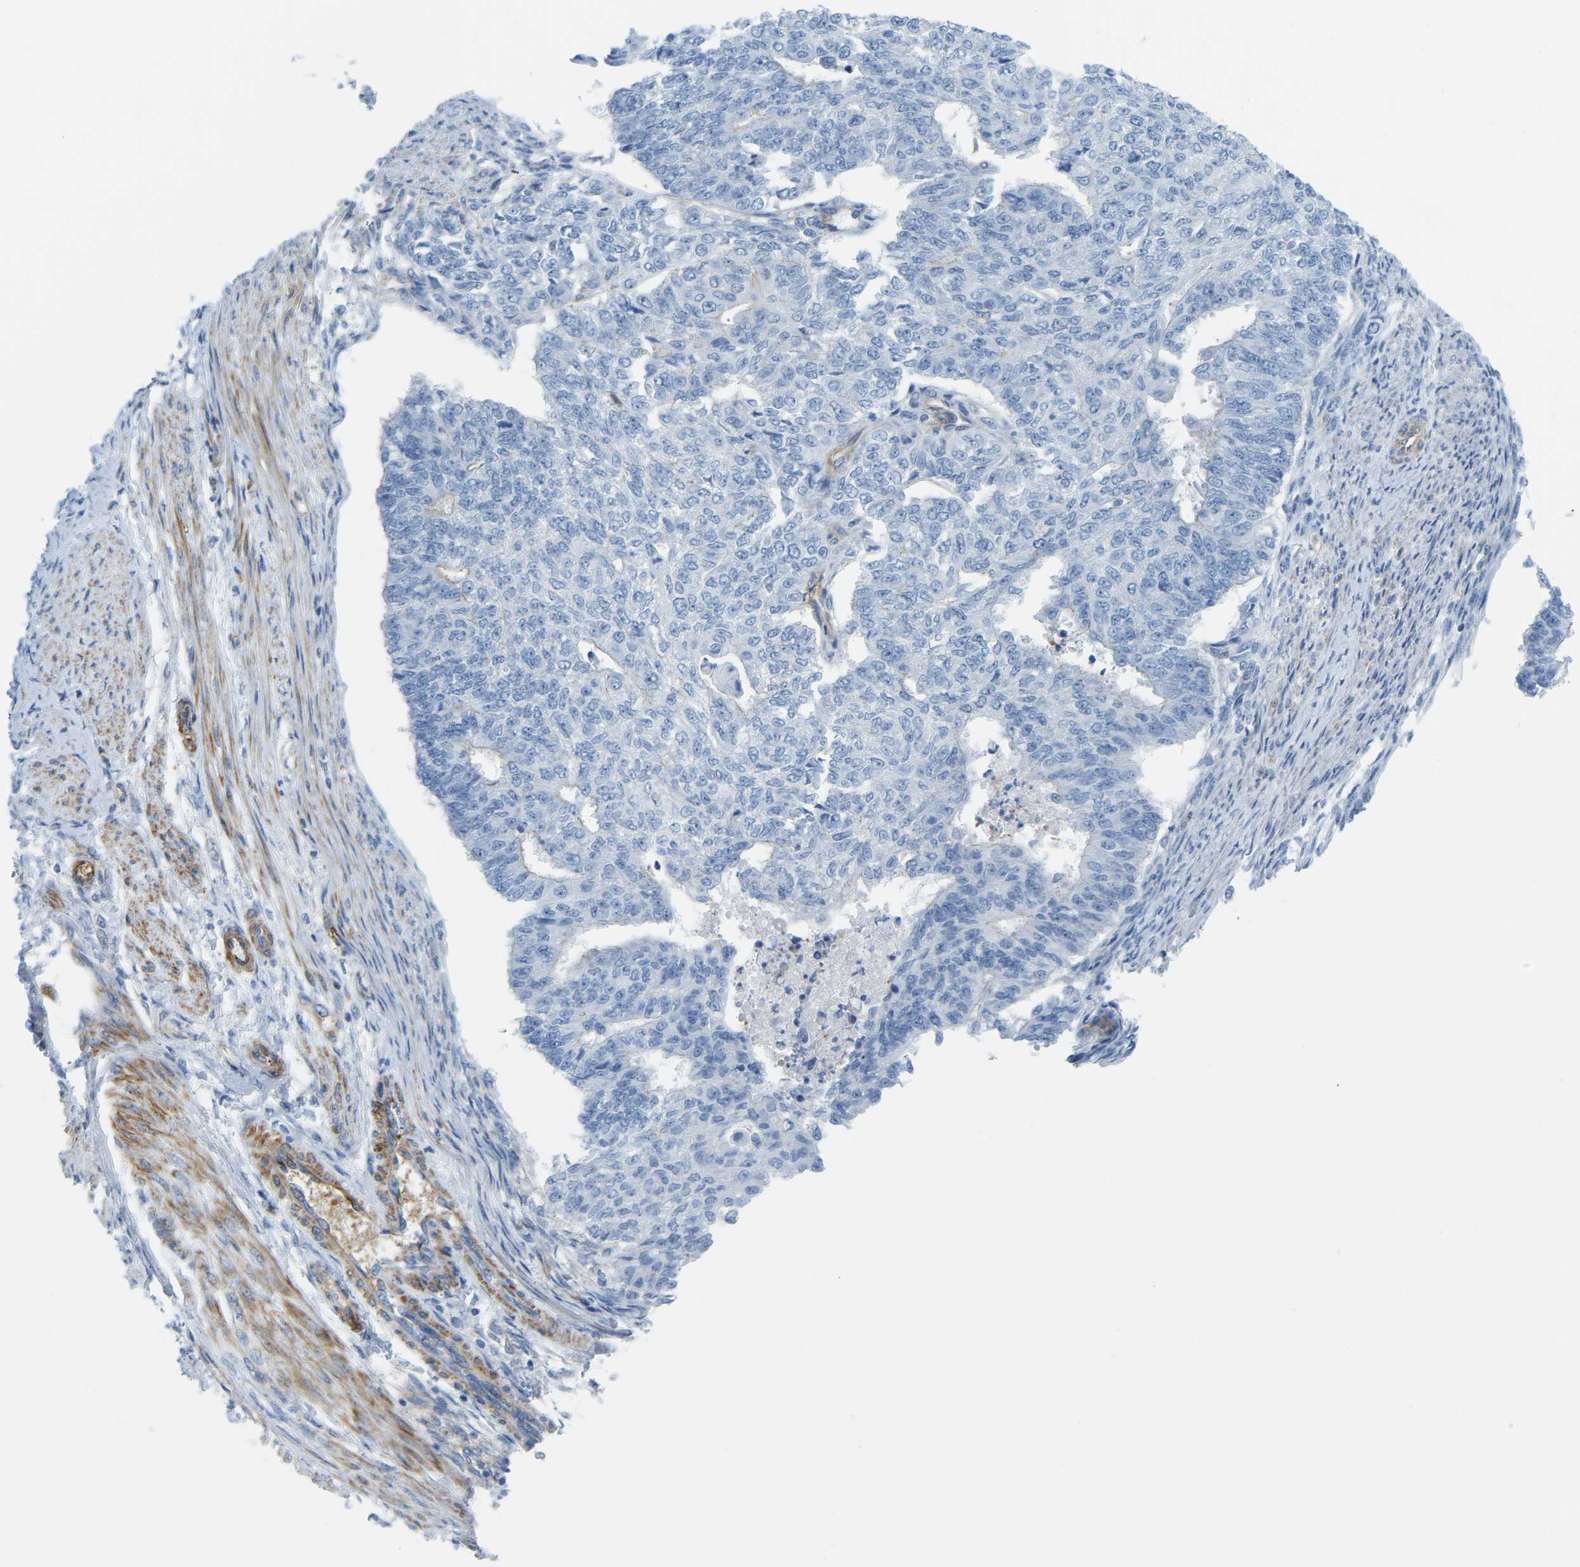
{"staining": {"intensity": "negative", "quantity": "none", "location": "none"}, "tissue": "endometrial cancer", "cell_type": "Tumor cells", "image_type": "cancer", "snomed": [{"axis": "morphology", "description": "Adenocarcinoma, NOS"}, {"axis": "topography", "description": "Endometrium"}], "caption": "Immunohistochemistry (IHC) micrograph of endometrial cancer stained for a protein (brown), which exhibits no positivity in tumor cells.", "gene": "MYL3", "patient": {"sex": "female", "age": 32}}